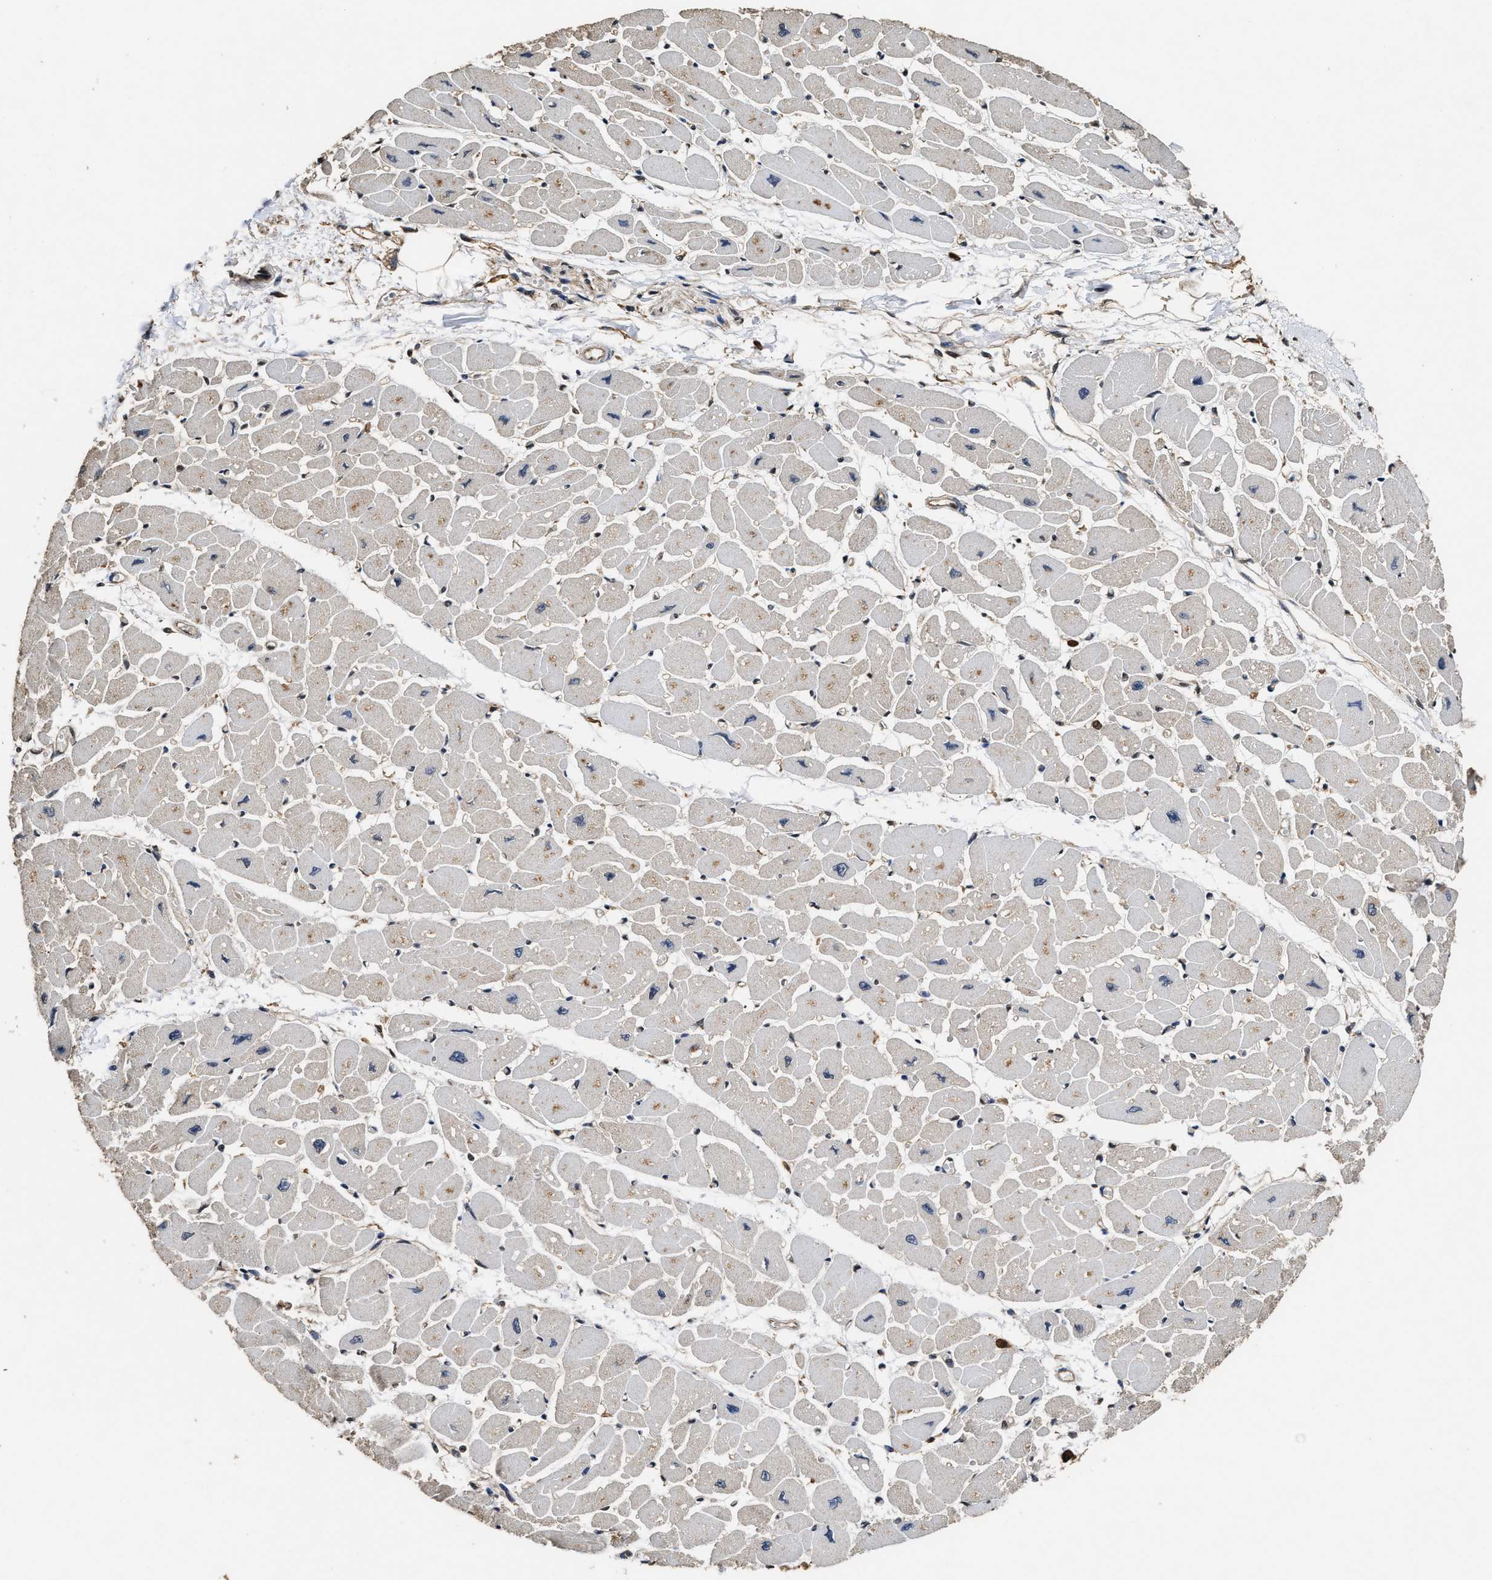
{"staining": {"intensity": "weak", "quantity": "<25%", "location": "cytoplasmic/membranous"}, "tissue": "heart muscle", "cell_type": "Cardiomyocytes", "image_type": "normal", "snomed": [{"axis": "morphology", "description": "Normal tissue, NOS"}, {"axis": "topography", "description": "Heart"}], "caption": "This is an immunohistochemistry image of benign human heart muscle. There is no positivity in cardiomyocytes.", "gene": "YWHAE", "patient": {"sex": "female", "age": 54}}